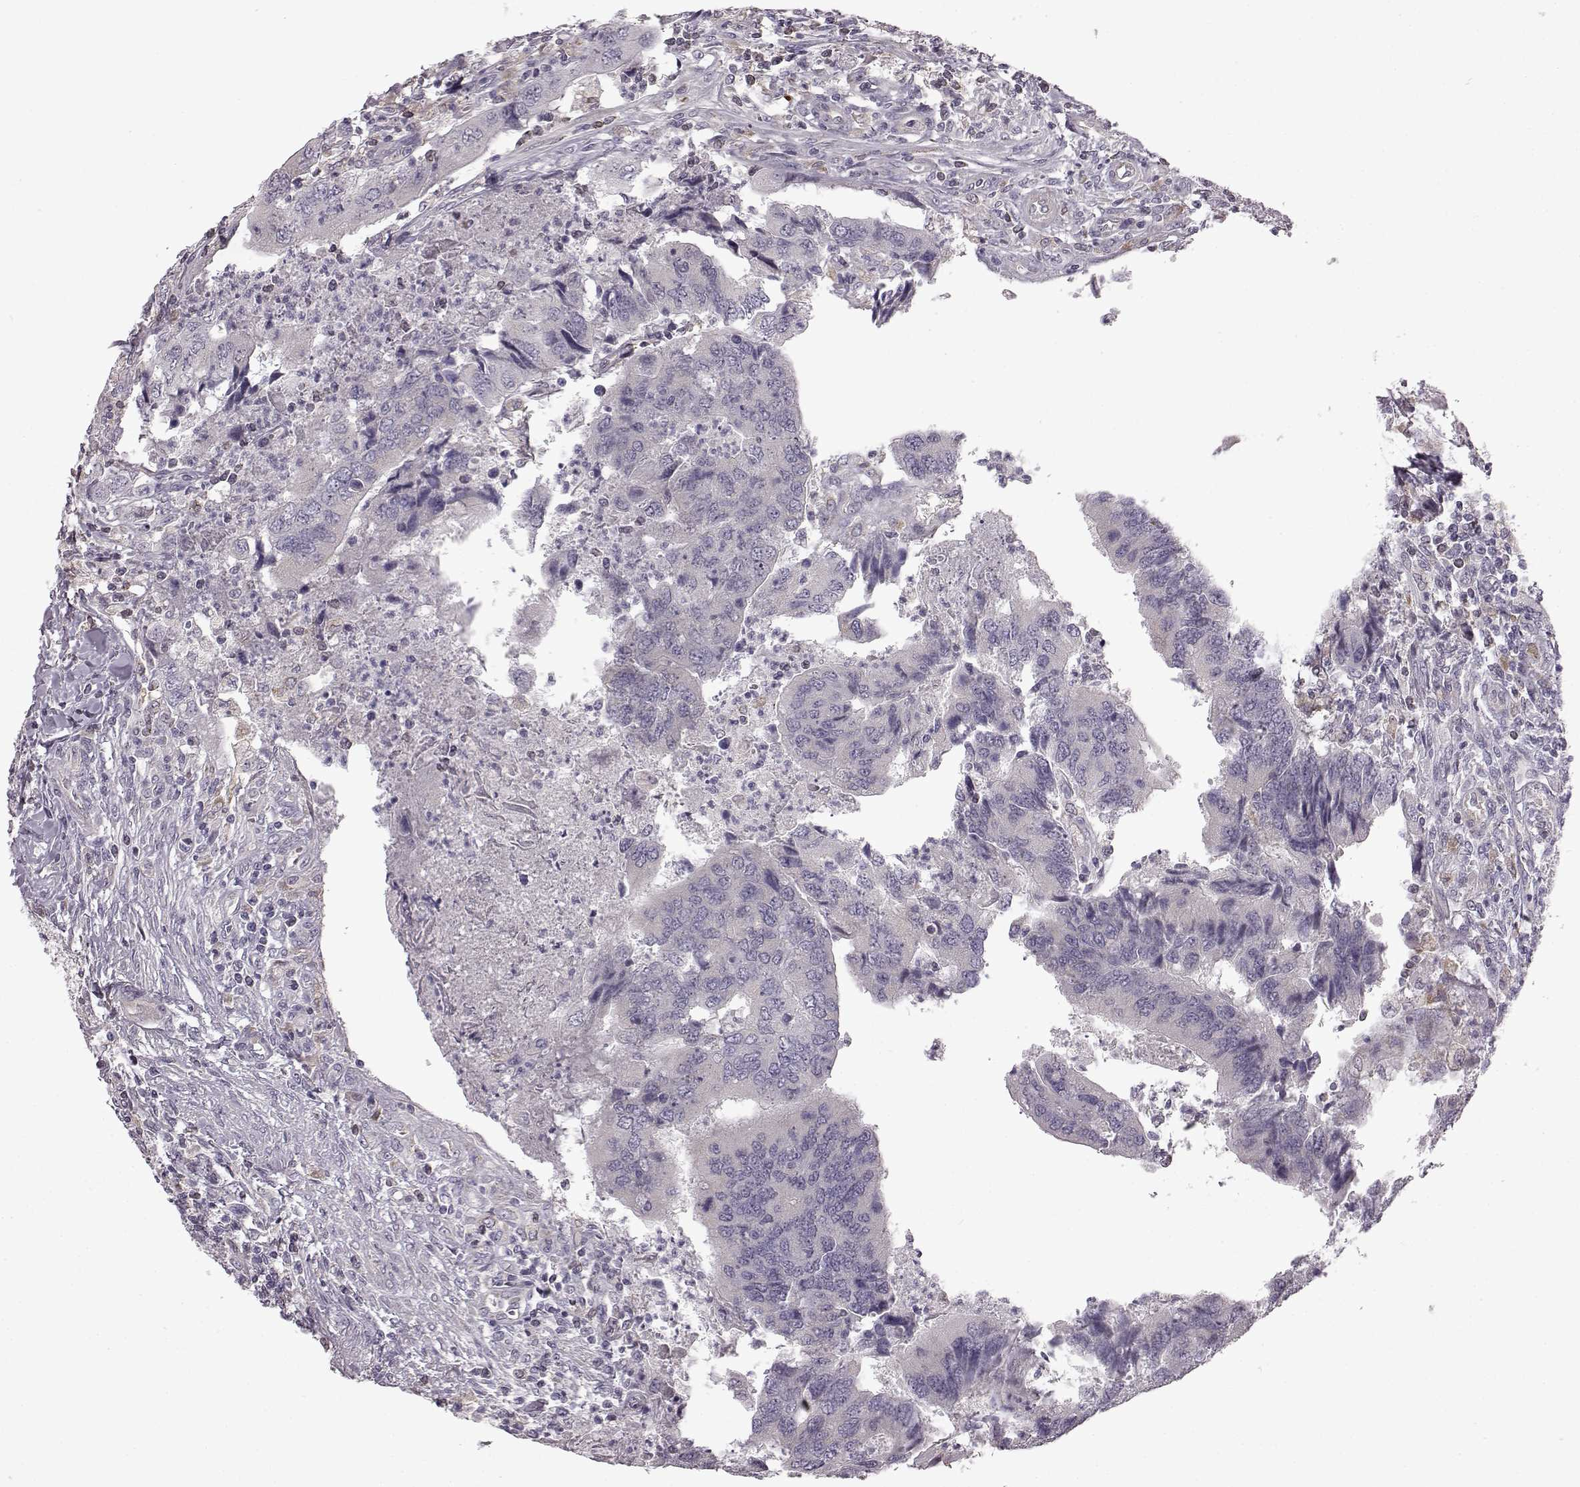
{"staining": {"intensity": "negative", "quantity": "none", "location": "none"}, "tissue": "colorectal cancer", "cell_type": "Tumor cells", "image_type": "cancer", "snomed": [{"axis": "morphology", "description": "Adenocarcinoma, NOS"}, {"axis": "topography", "description": "Colon"}], "caption": "Immunohistochemical staining of human colorectal cancer demonstrates no significant positivity in tumor cells.", "gene": "B3GNT6", "patient": {"sex": "female", "age": 67}}